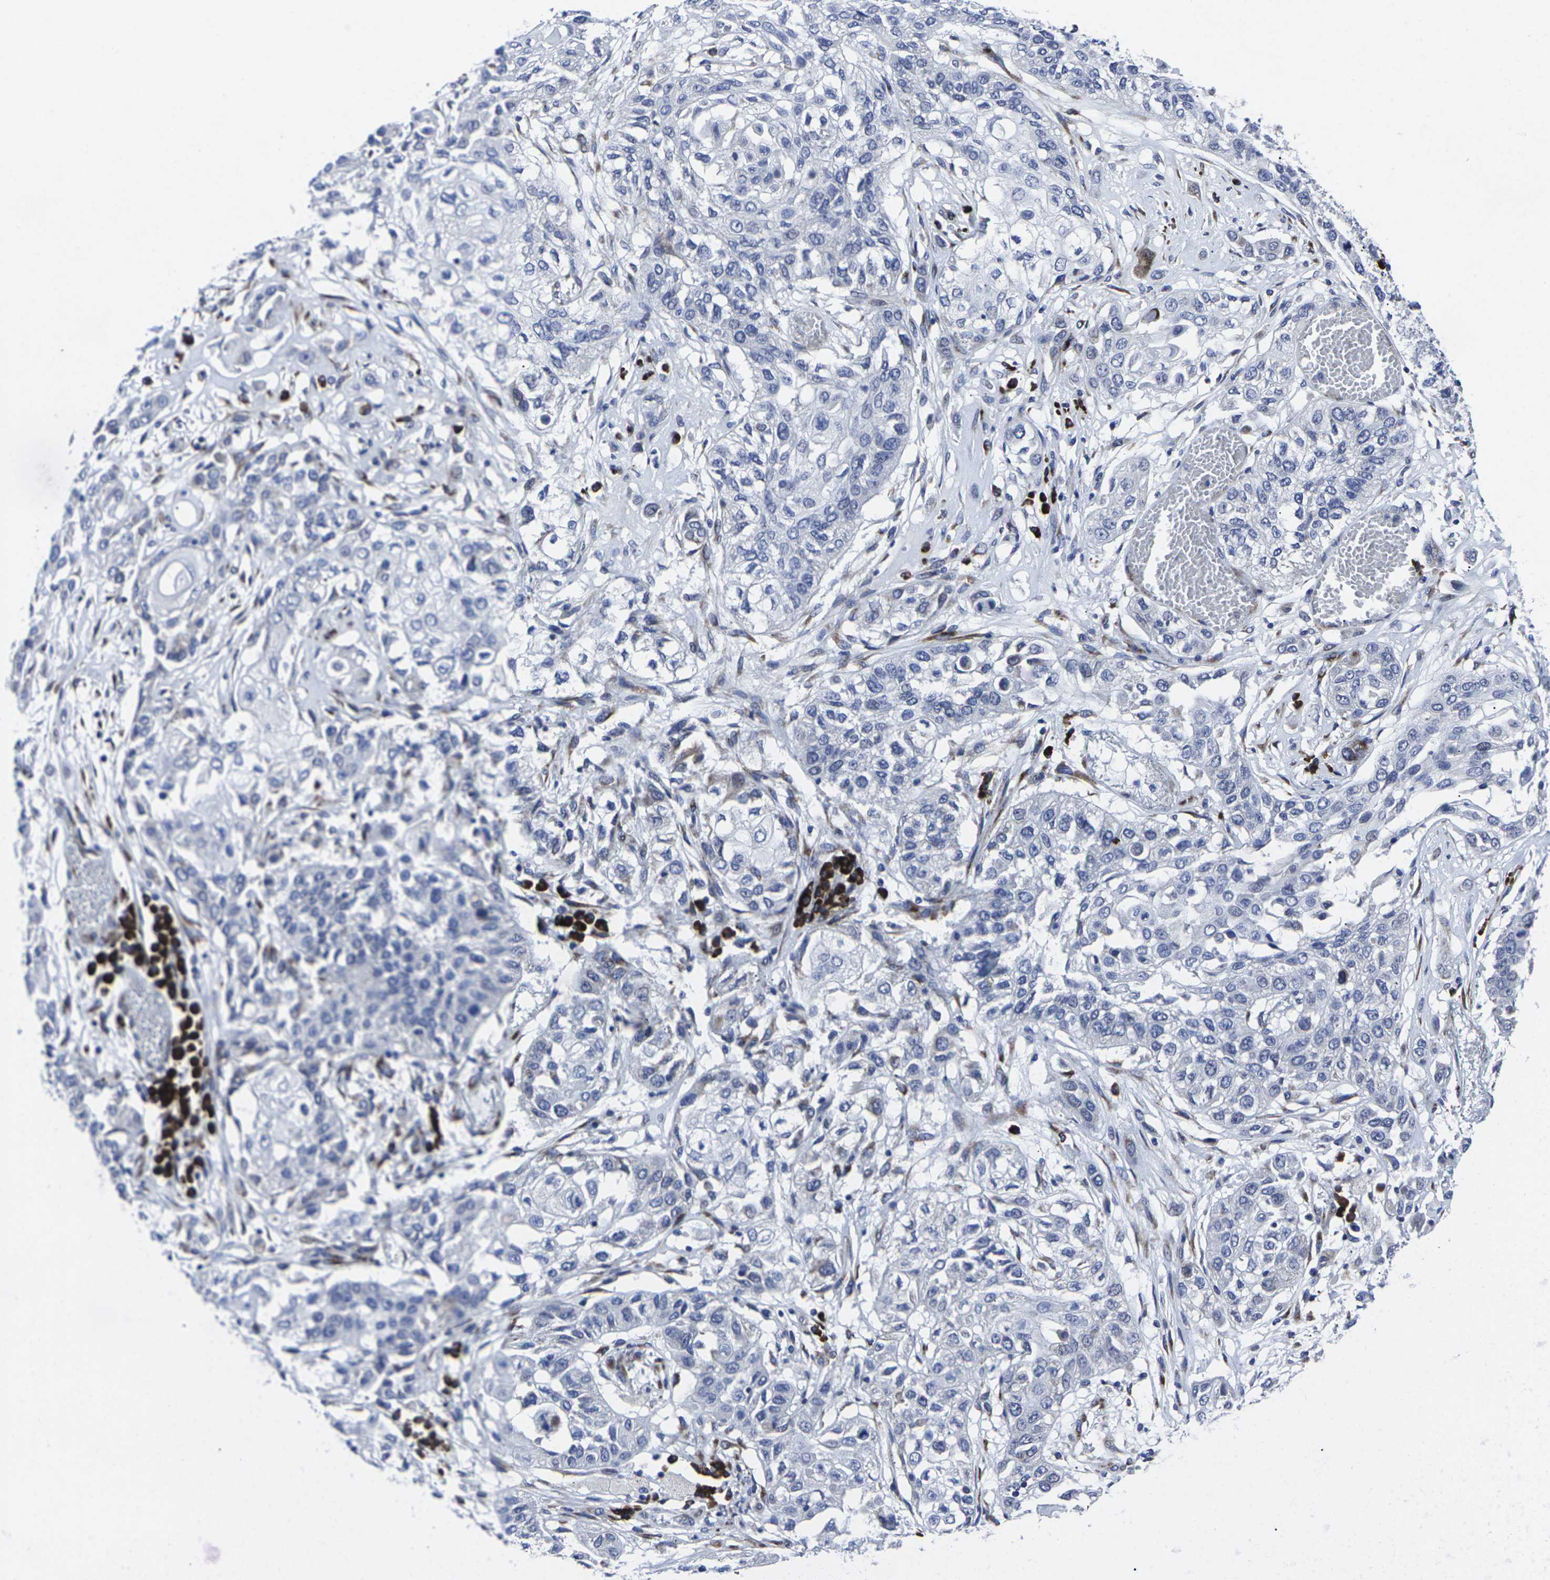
{"staining": {"intensity": "weak", "quantity": "<25%", "location": "cytoplasmic/membranous"}, "tissue": "lung cancer", "cell_type": "Tumor cells", "image_type": "cancer", "snomed": [{"axis": "morphology", "description": "Squamous cell carcinoma, NOS"}, {"axis": "topography", "description": "Lung"}], "caption": "IHC image of neoplastic tissue: lung cancer stained with DAB shows no significant protein expression in tumor cells. (Immunohistochemistry (ihc), brightfield microscopy, high magnification).", "gene": "RPN1", "patient": {"sex": "male", "age": 71}}